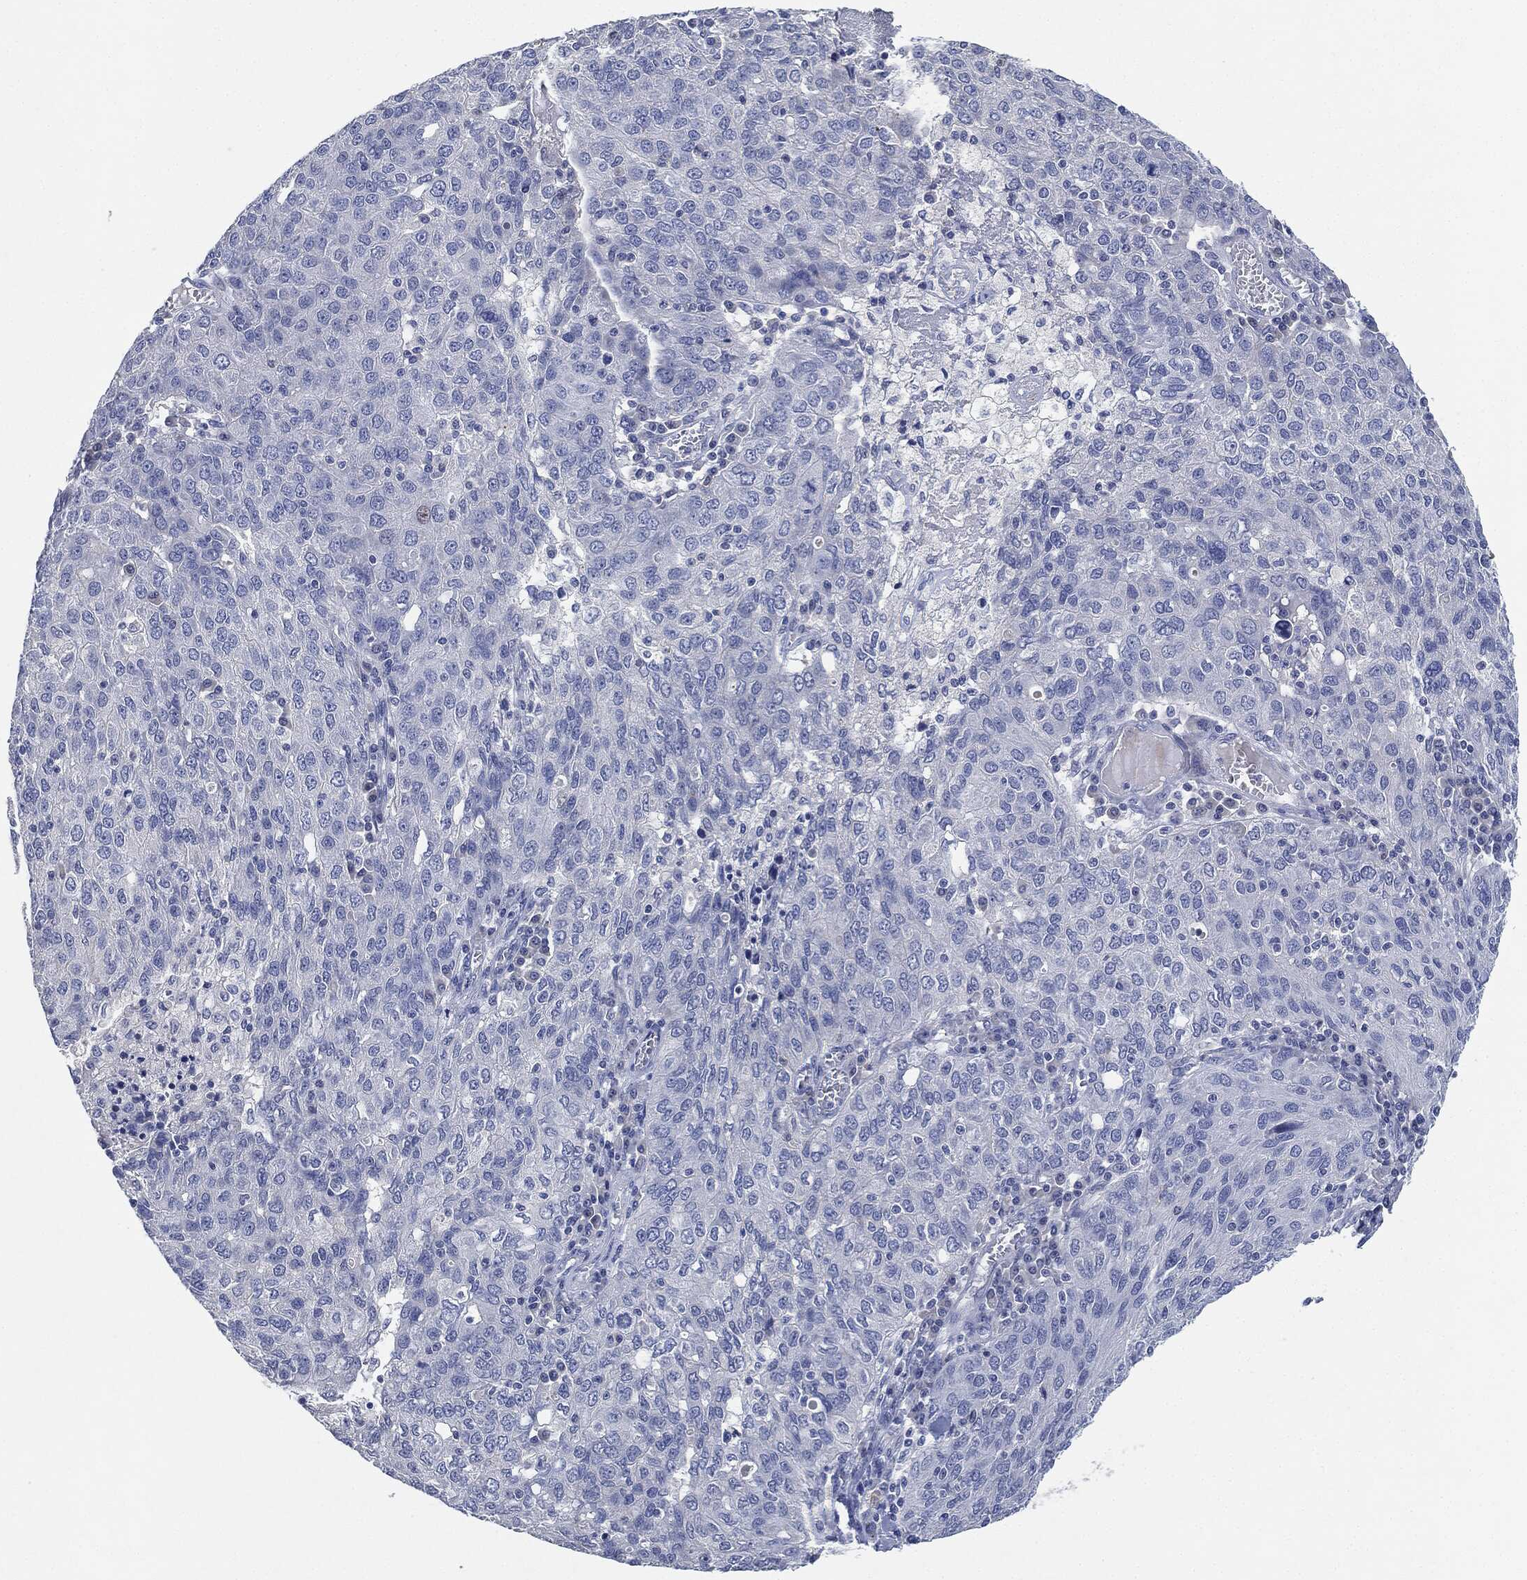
{"staining": {"intensity": "negative", "quantity": "none", "location": "none"}, "tissue": "ovarian cancer", "cell_type": "Tumor cells", "image_type": "cancer", "snomed": [{"axis": "morphology", "description": "Carcinoma, endometroid"}, {"axis": "topography", "description": "Ovary"}], "caption": "The image demonstrates no significant expression in tumor cells of ovarian cancer (endometroid carcinoma). (DAB immunohistochemistry (IHC) visualized using brightfield microscopy, high magnification).", "gene": "NTRK1", "patient": {"sex": "female", "age": 50}}